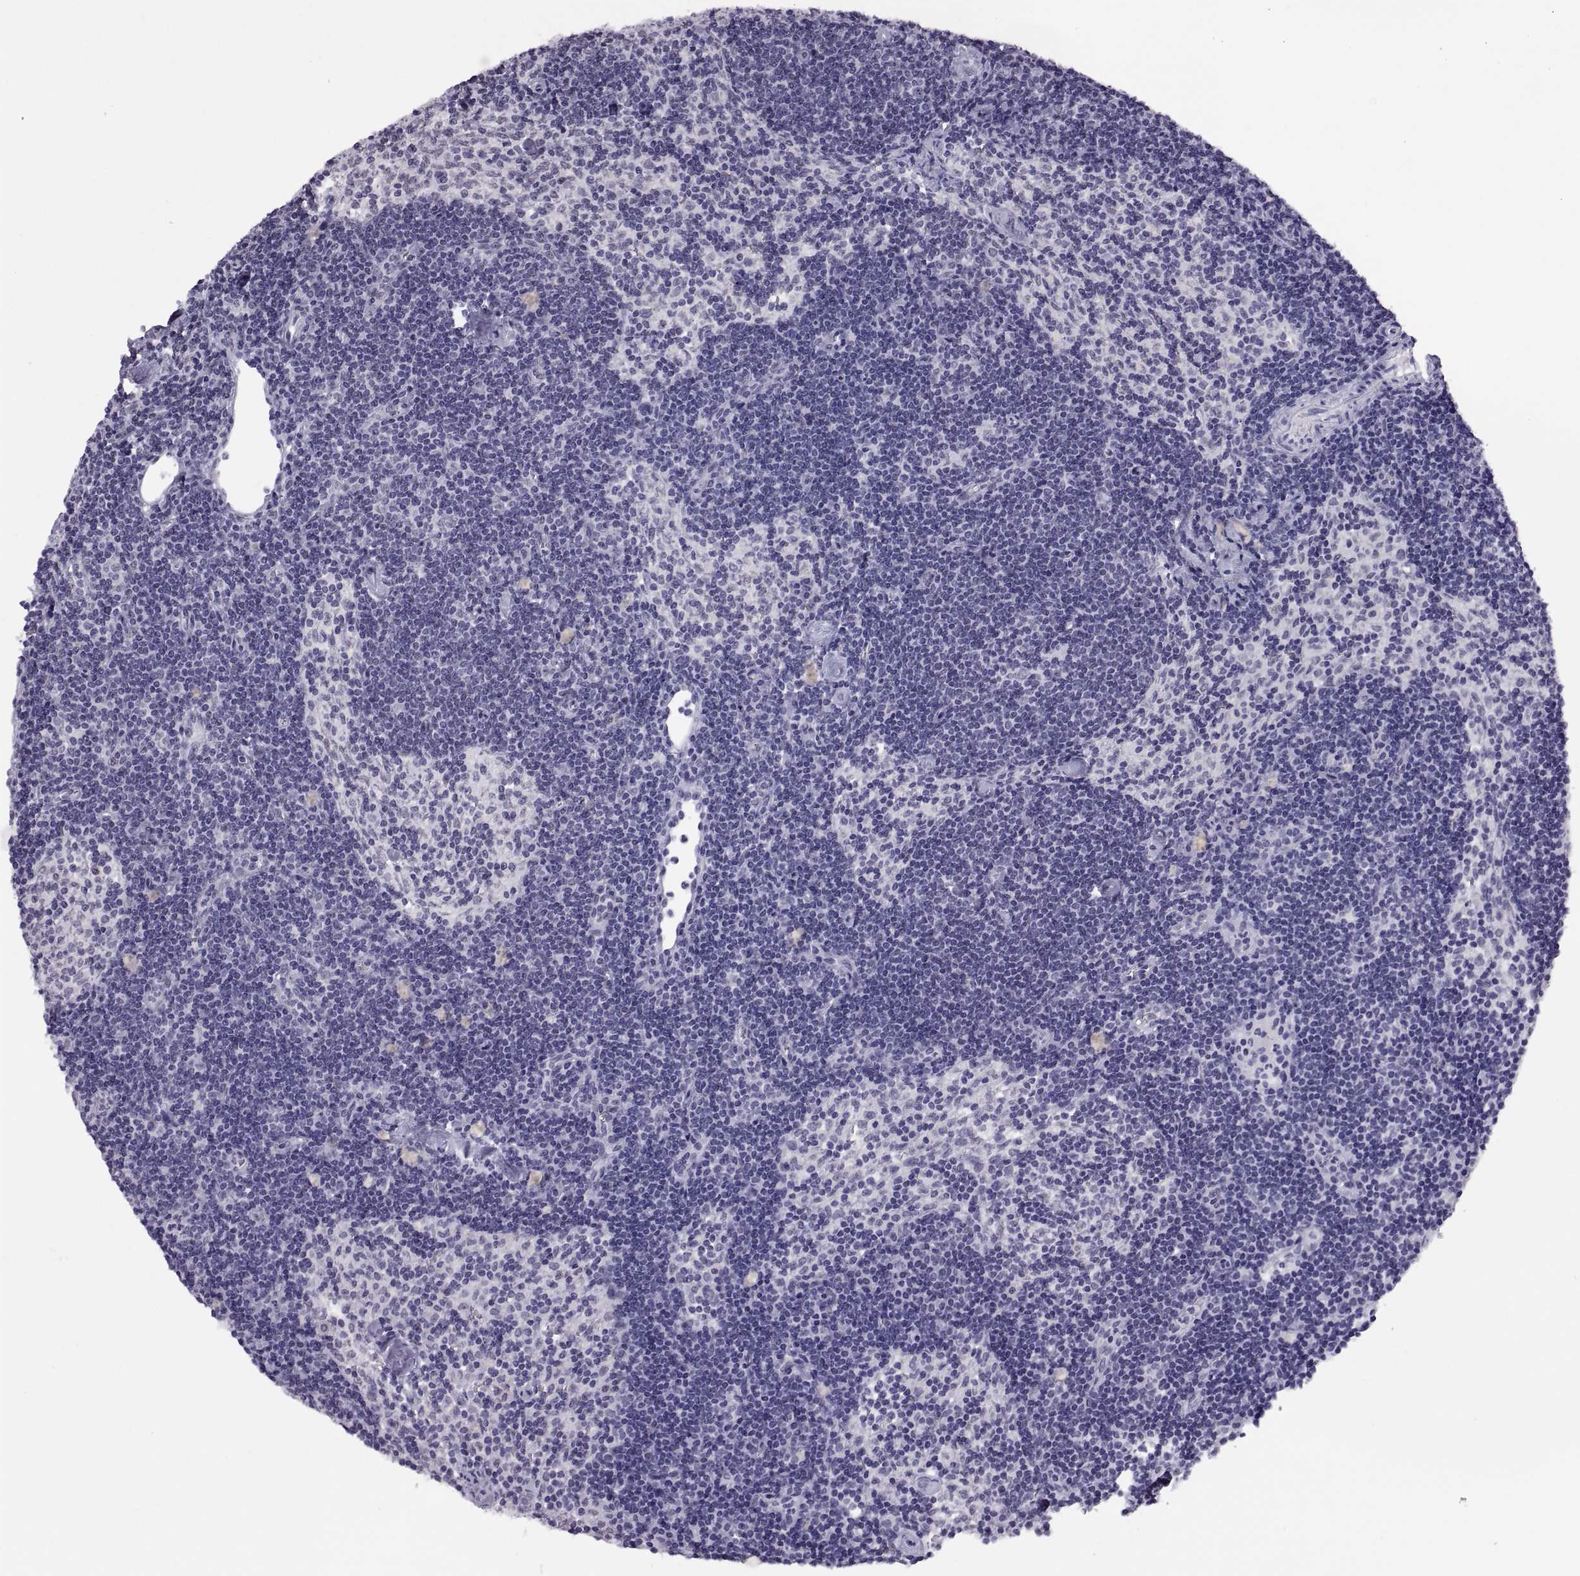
{"staining": {"intensity": "negative", "quantity": "none", "location": "none"}, "tissue": "lymph node", "cell_type": "Germinal center cells", "image_type": "normal", "snomed": [{"axis": "morphology", "description": "Normal tissue, NOS"}, {"axis": "topography", "description": "Lymph node"}], "caption": "This is a photomicrograph of IHC staining of benign lymph node, which shows no expression in germinal center cells. (DAB (3,3'-diaminobenzidine) immunohistochemistry (IHC) with hematoxylin counter stain).", "gene": "CARTPT", "patient": {"sex": "female", "age": 42}}